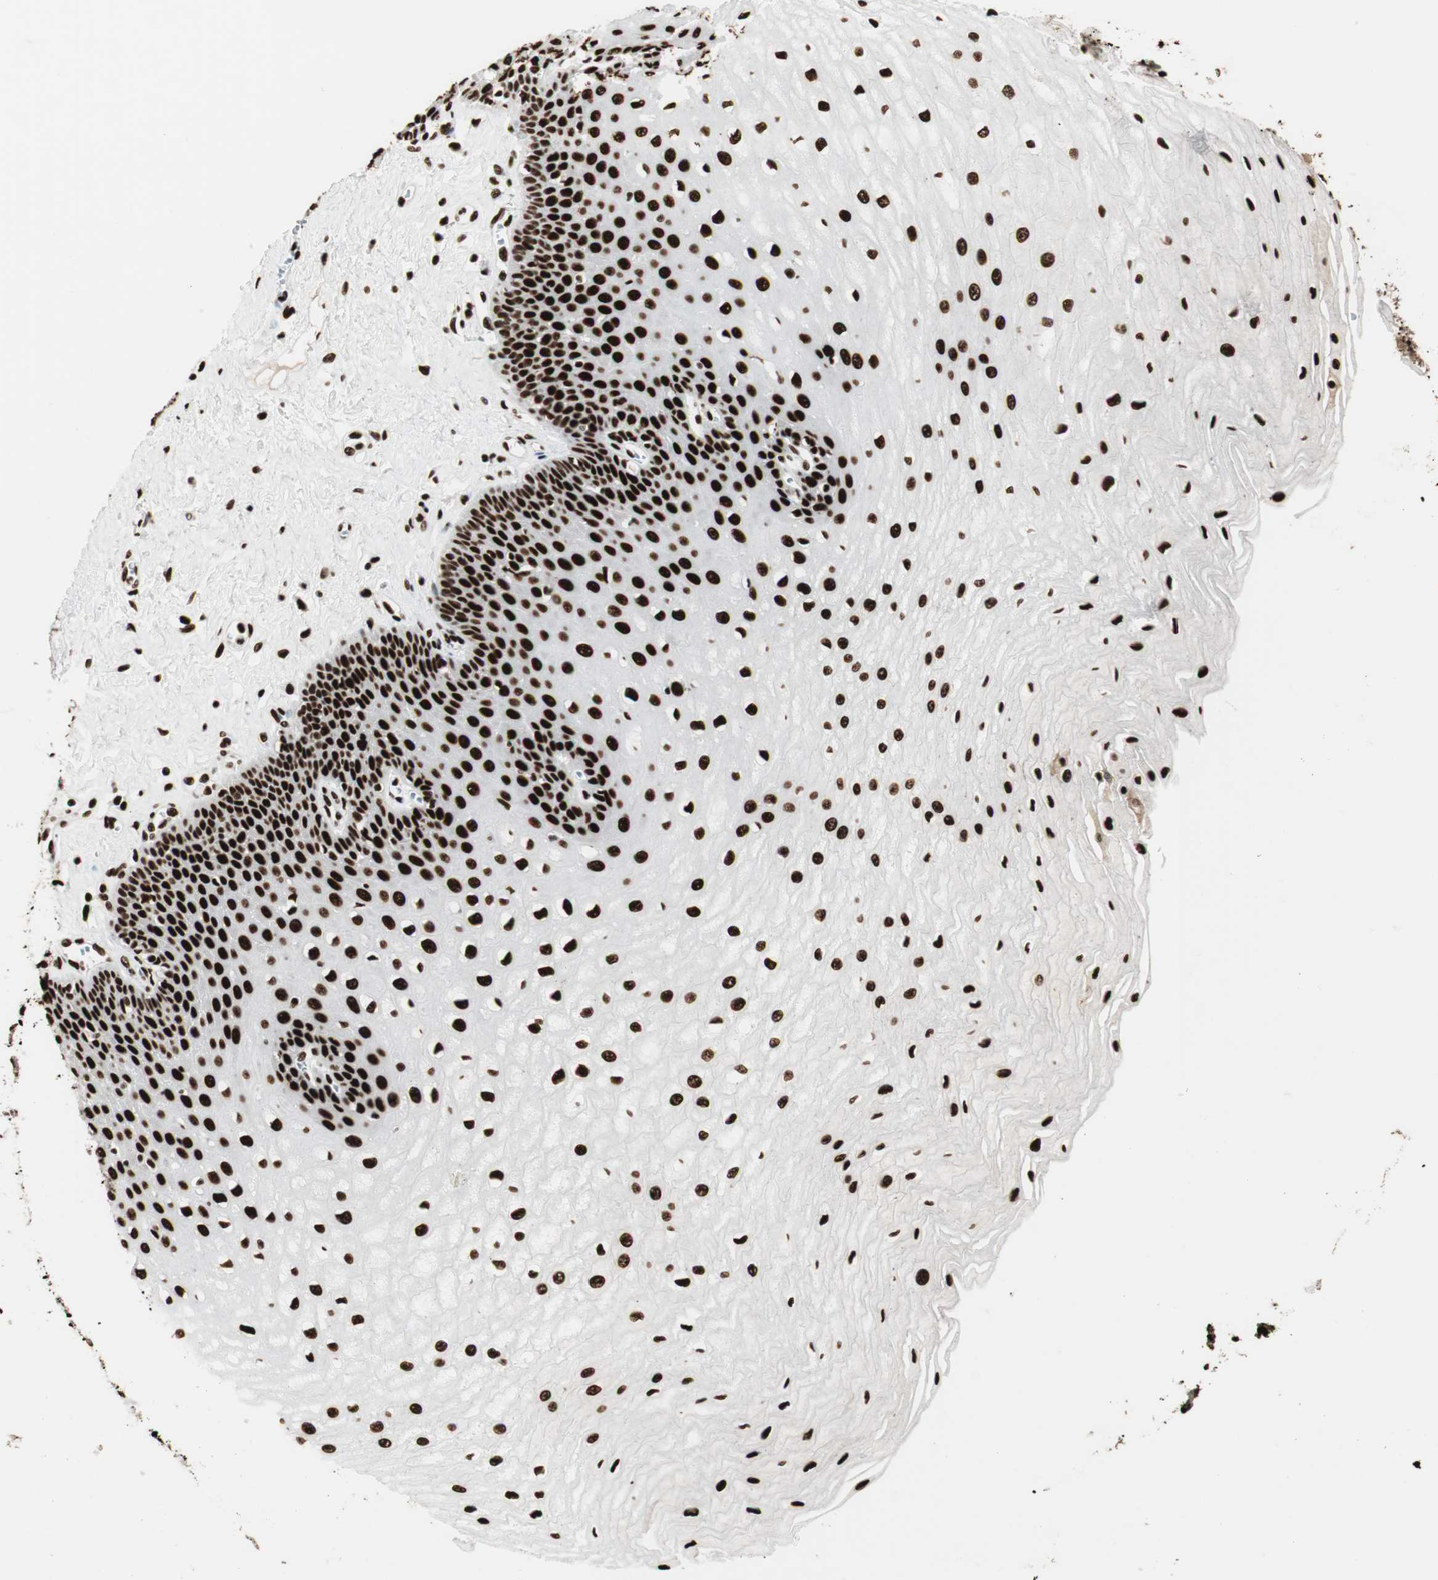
{"staining": {"intensity": "strong", "quantity": ">75%", "location": "nuclear"}, "tissue": "esophagus", "cell_type": "Squamous epithelial cells", "image_type": "normal", "snomed": [{"axis": "morphology", "description": "Normal tissue, NOS"}, {"axis": "morphology", "description": "Squamous cell carcinoma, NOS"}, {"axis": "topography", "description": "Esophagus"}], "caption": "IHC of unremarkable esophagus demonstrates high levels of strong nuclear staining in about >75% of squamous epithelial cells.", "gene": "PSME3", "patient": {"sex": "male", "age": 65}}